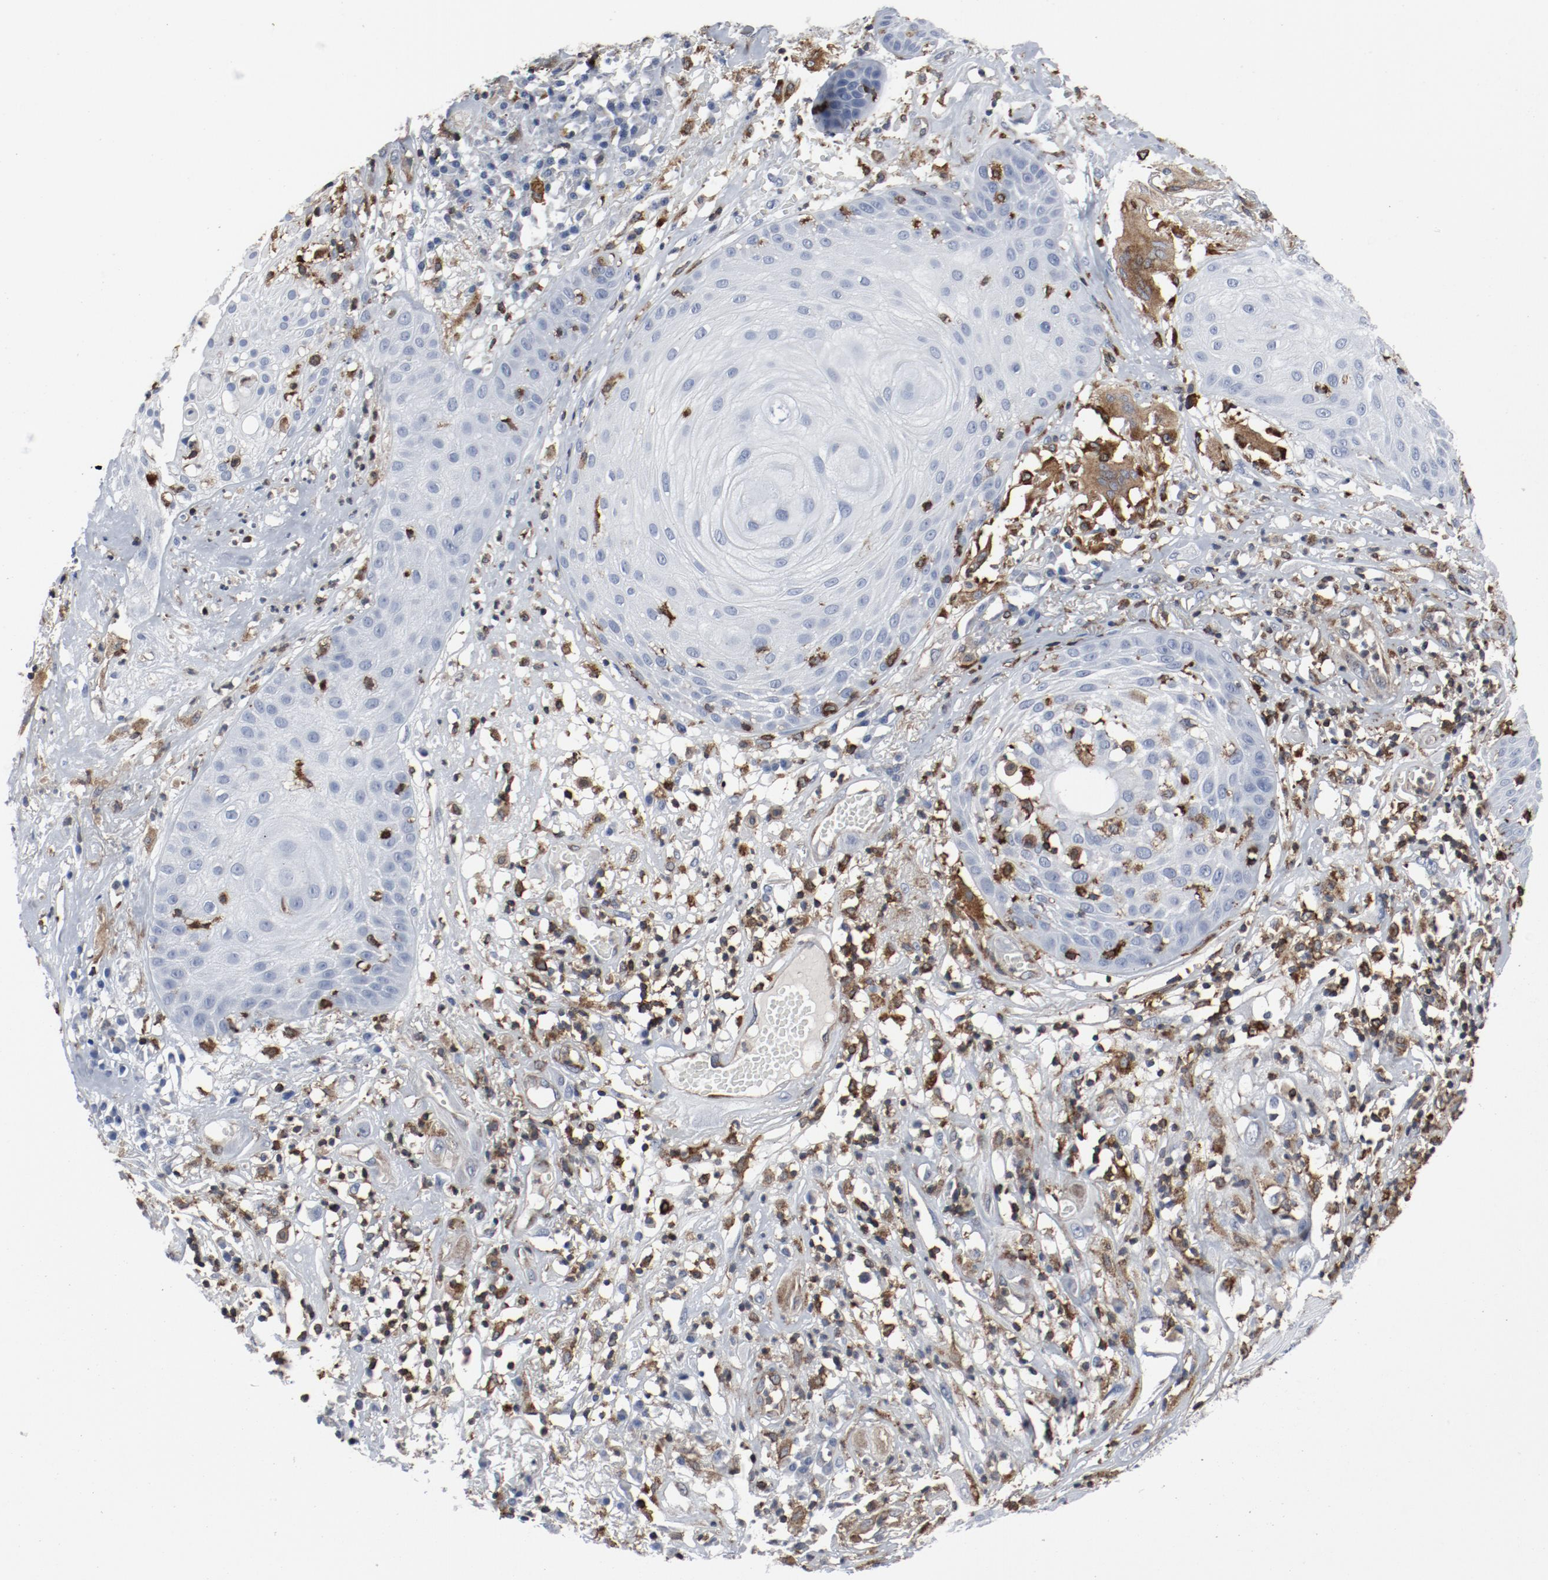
{"staining": {"intensity": "negative", "quantity": "none", "location": "none"}, "tissue": "skin cancer", "cell_type": "Tumor cells", "image_type": "cancer", "snomed": [{"axis": "morphology", "description": "Squamous cell carcinoma, NOS"}, {"axis": "topography", "description": "Skin"}], "caption": "IHC of human skin cancer displays no expression in tumor cells.", "gene": "LCP2", "patient": {"sex": "male", "age": 65}}